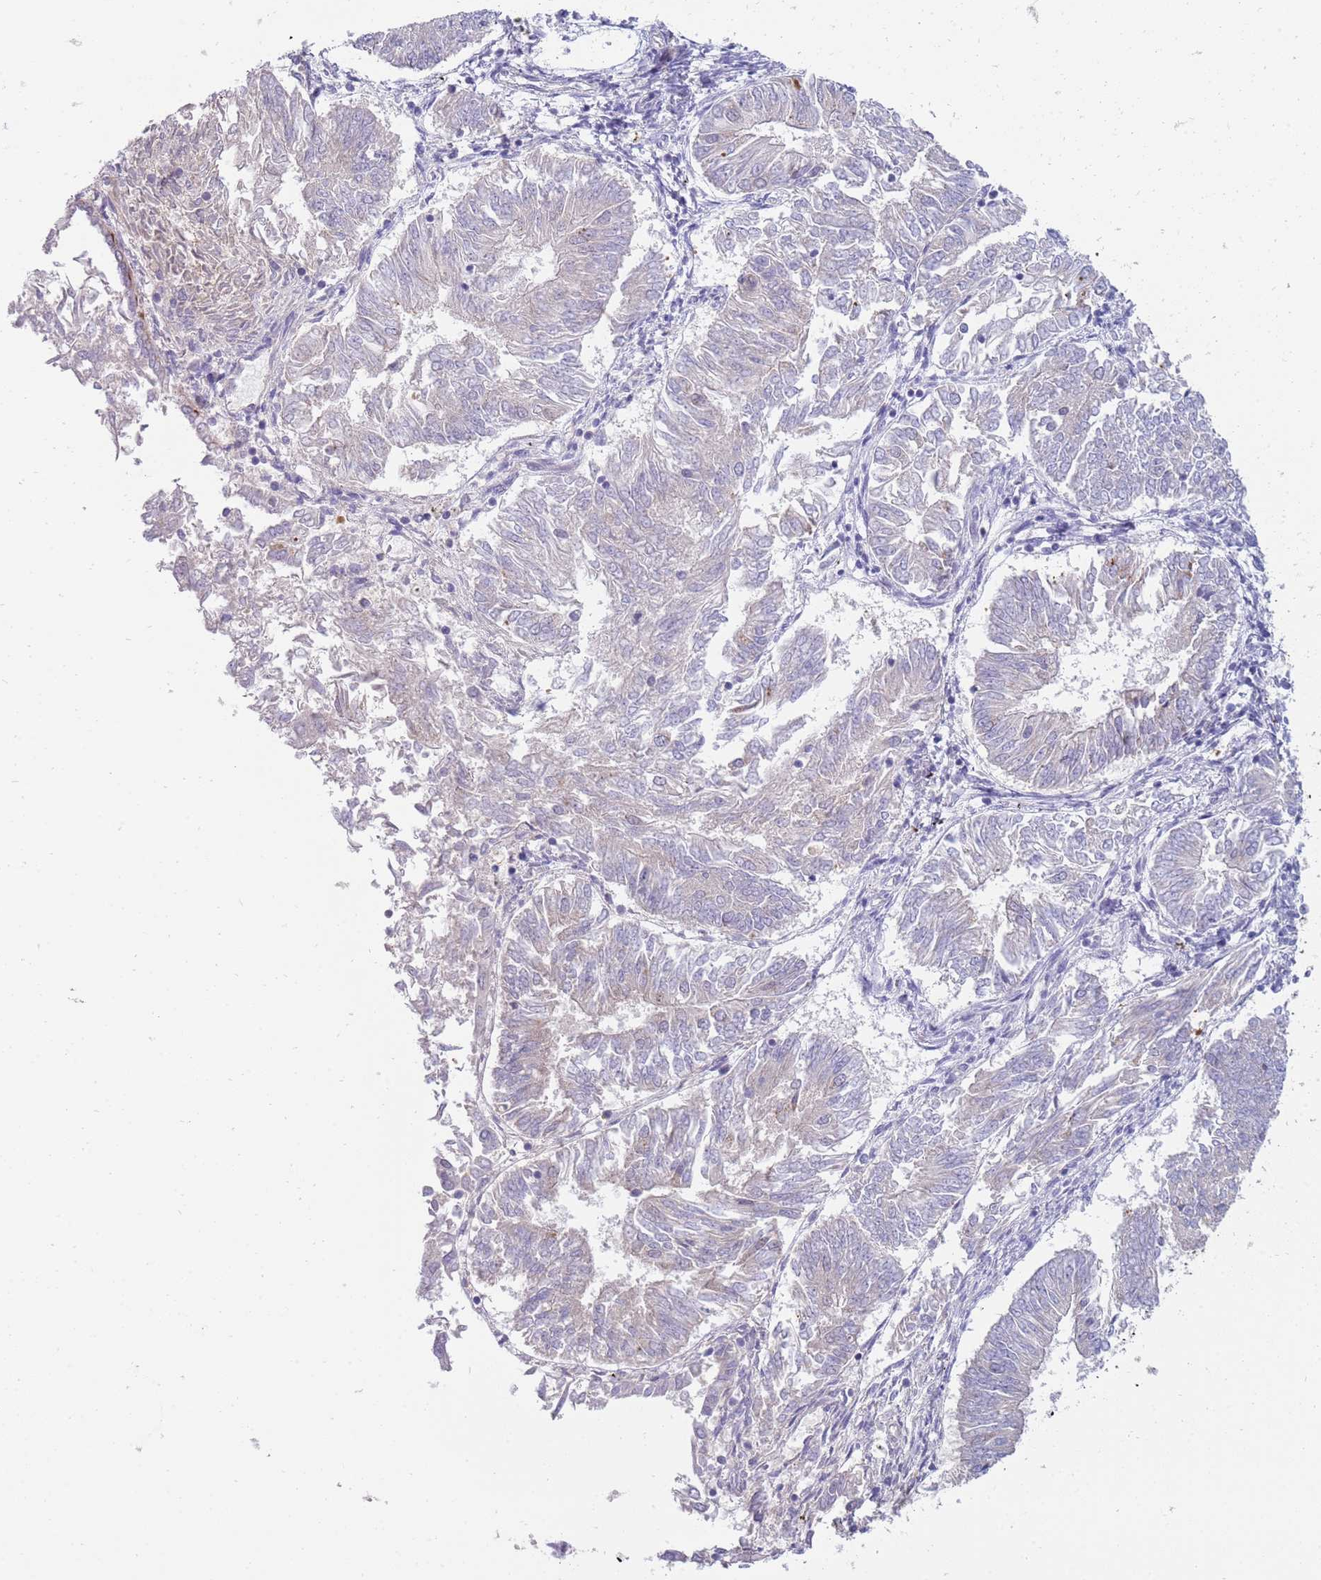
{"staining": {"intensity": "negative", "quantity": "none", "location": "none"}, "tissue": "endometrial cancer", "cell_type": "Tumor cells", "image_type": "cancer", "snomed": [{"axis": "morphology", "description": "Adenocarcinoma, NOS"}, {"axis": "topography", "description": "Endometrium"}], "caption": "This is an IHC micrograph of endometrial adenocarcinoma. There is no expression in tumor cells.", "gene": "STK25", "patient": {"sex": "female", "age": 58}}